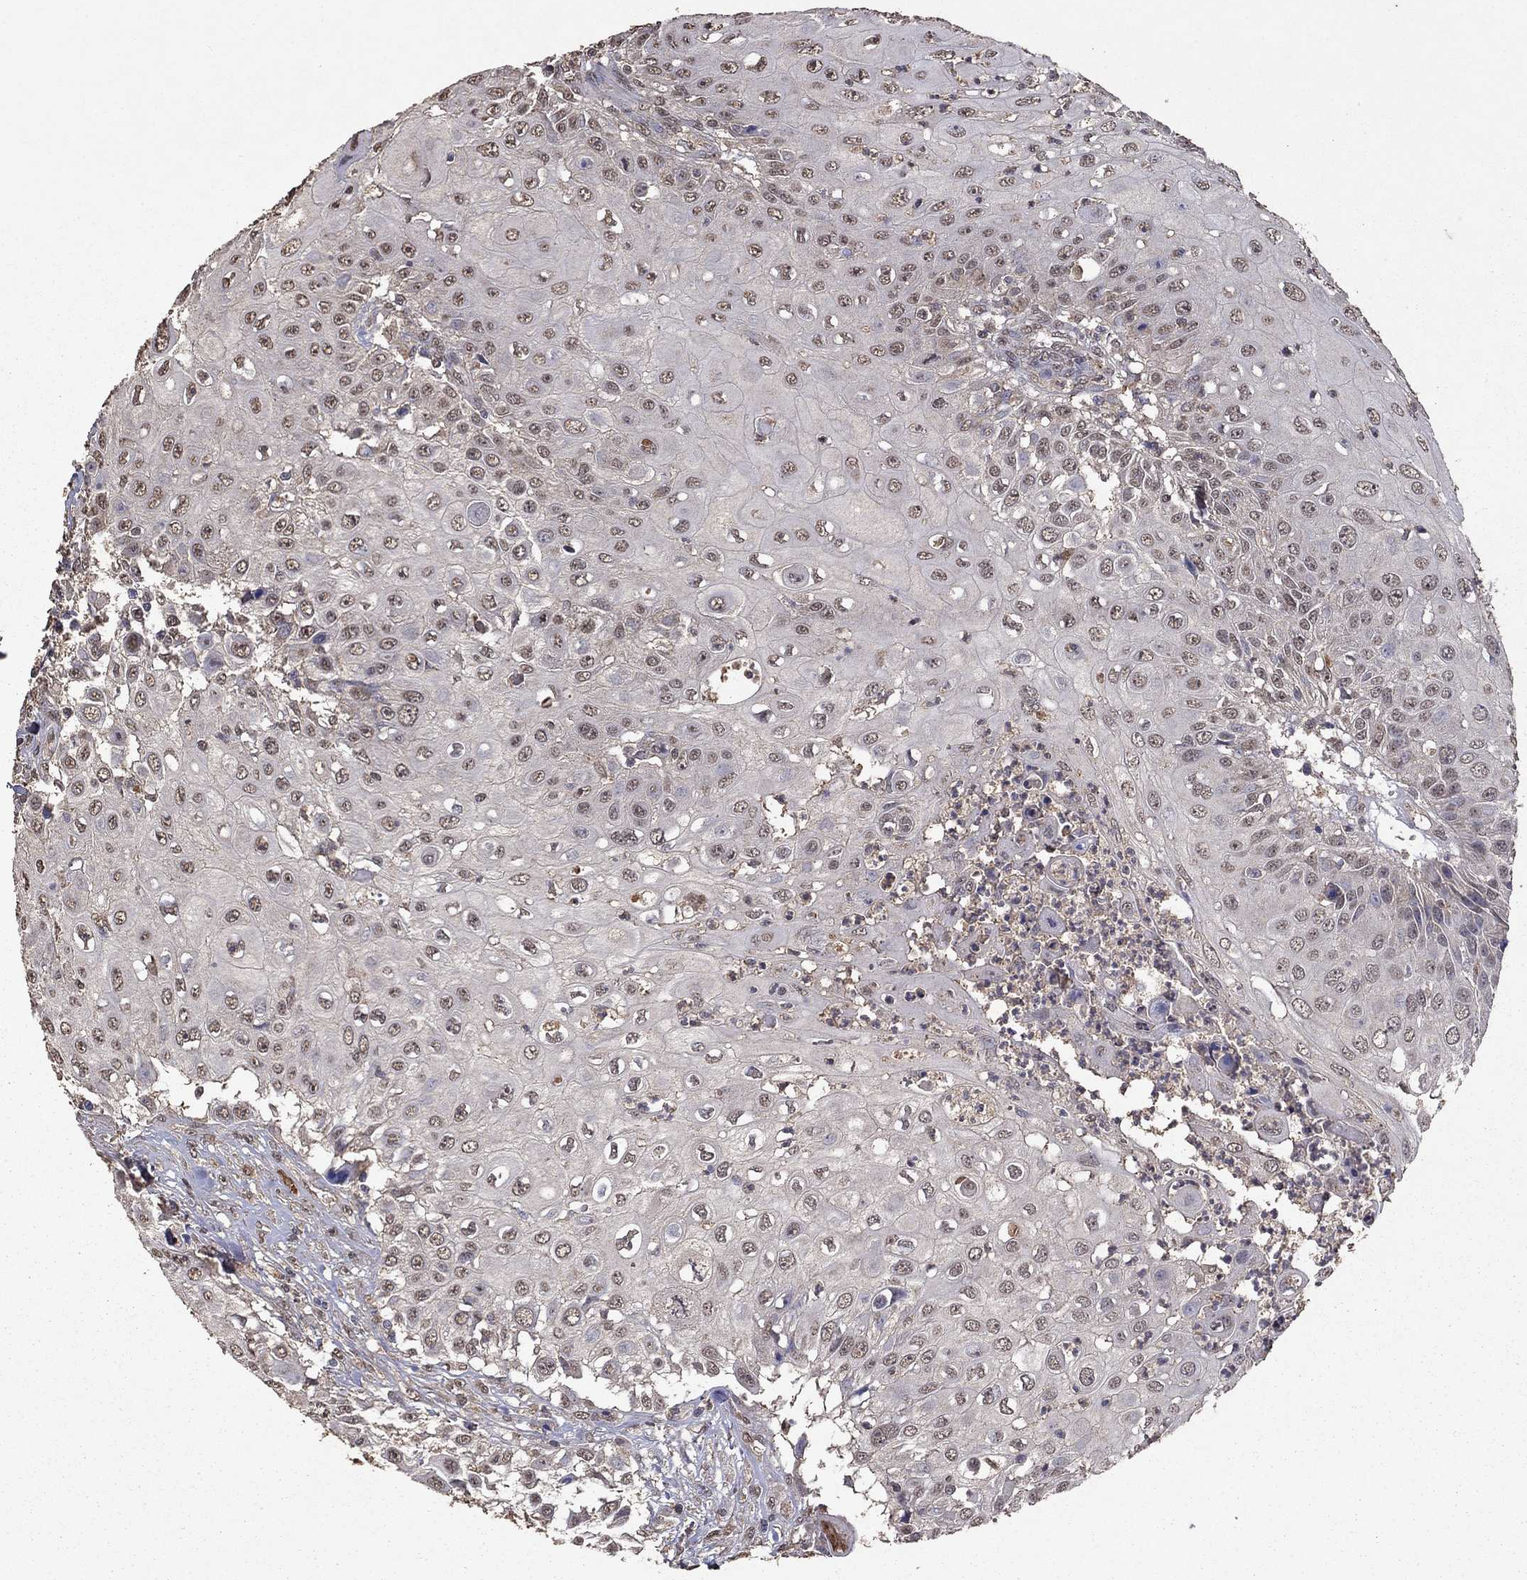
{"staining": {"intensity": "negative", "quantity": "none", "location": "none"}, "tissue": "urothelial cancer", "cell_type": "Tumor cells", "image_type": "cancer", "snomed": [{"axis": "morphology", "description": "Urothelial carcinoma, High grade"}, {"axis": "topography", "description": "Urinary bladder"}], "caption": "Immunohistochemistry histopathology image of neoplastic tissue: urothelial carcinoma (high-grade) stained with DAB exhibits no significant protein staining in tumor cells.", "gene": "SERPINA5", "patient": {"sex": "female", "age": 79}}